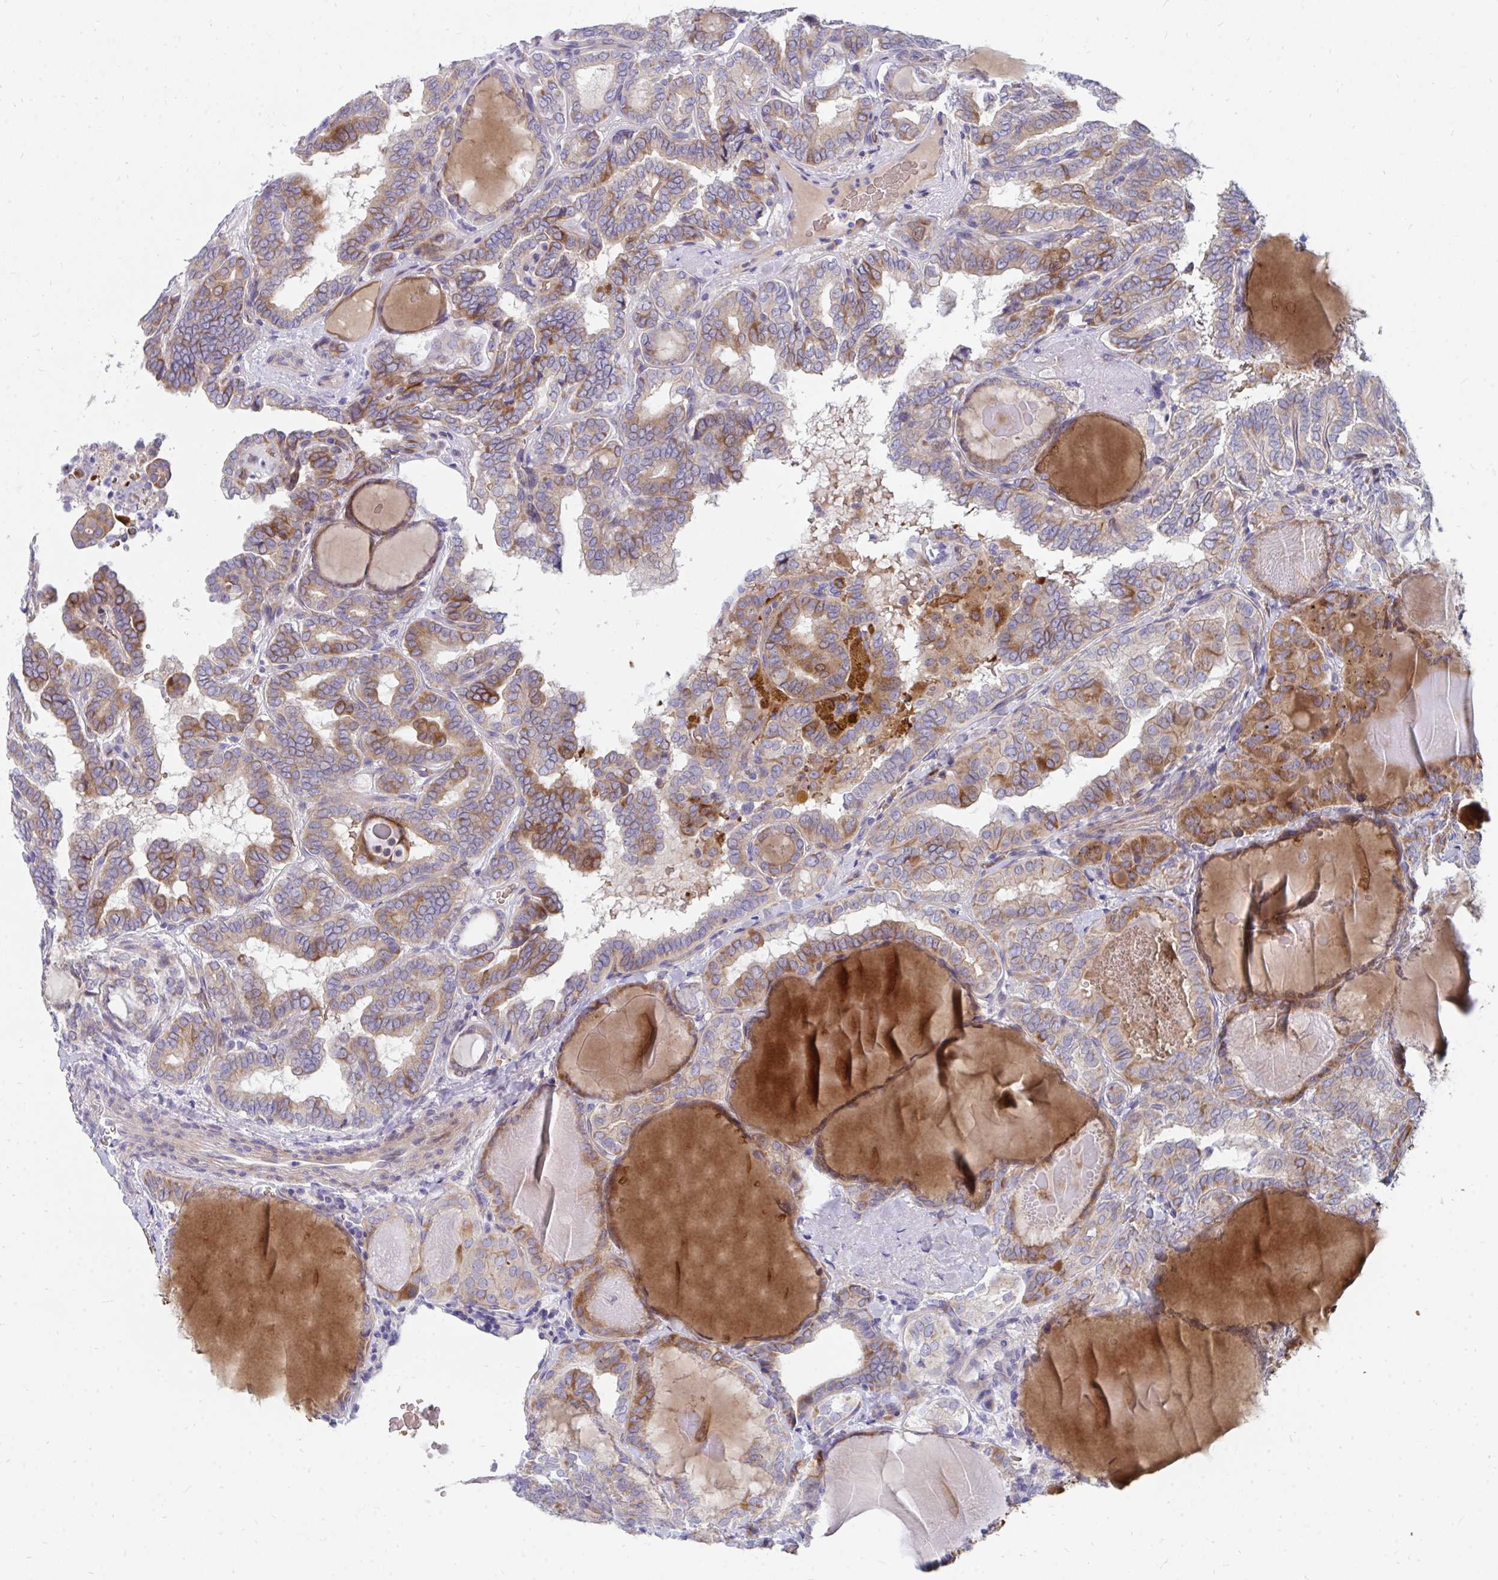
{"staining": {"intensity": "moderate", "quantity": "25%-75%", "location": "cytoplasmic/membranous"}, "tissue": "thyroid cancer", "cell_type": "Tumor cells", "image_type": "cancer", "snomed": [{"axis": "morphology", "description": "Papillary adenocarcinoma, NOS"}, {"axis": "topography", "description": "Thyroid gland"}], "caption": "Moderate cytoplasmic/membranous staining is present in approximately 25%-75% of tumor cells in thyroid papillary adenocarcinoma.", "gene": "MROH2B", "patient": {"sex": "female", "age": 46}}